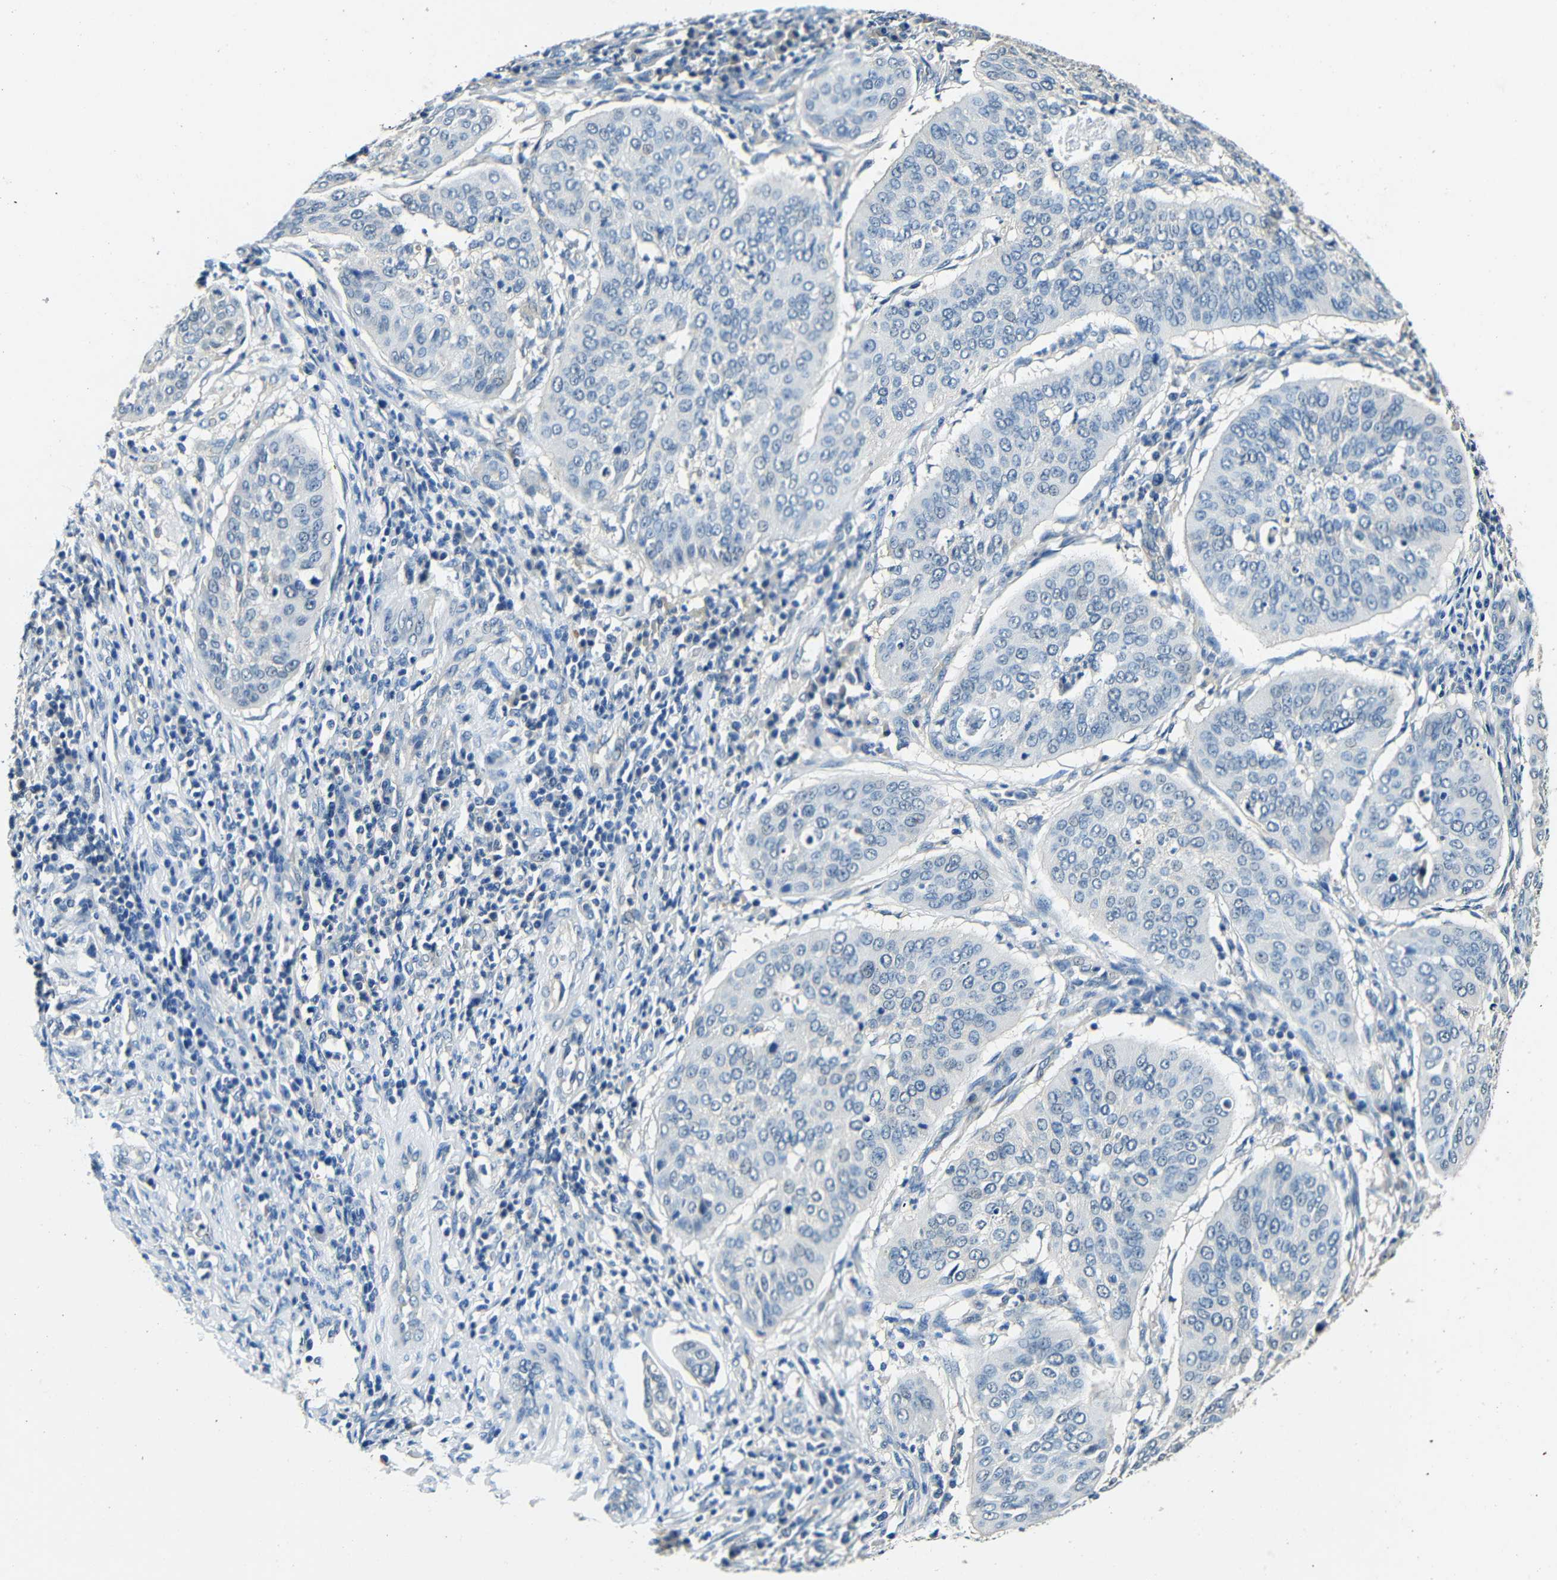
{"staining": {"intensity": "negative", "quantity": "none", "location": "none"}, "tissue": "cervical cancer", "cell_type": "Tumor cells", "image_type": "cancer", "snomed": [{"axis": "morphology", "description": "Normal tissue, NOS"}, {"axis": "morphology", "description": "Squamous cell carcinoma, NOS"}, {"axis": "topography", "description": "Cervix"}], "caption": "High magnification brightfield microscopy of cervical squamous cell carcinoma stained with DAB (3,3'-diaminobenzidine) (brown) and counterstained with hematoxylin (blue): tumor cells show no significant staining.", "gene": "ADAP1", "patient": {"sex": "female", "age": 39}}